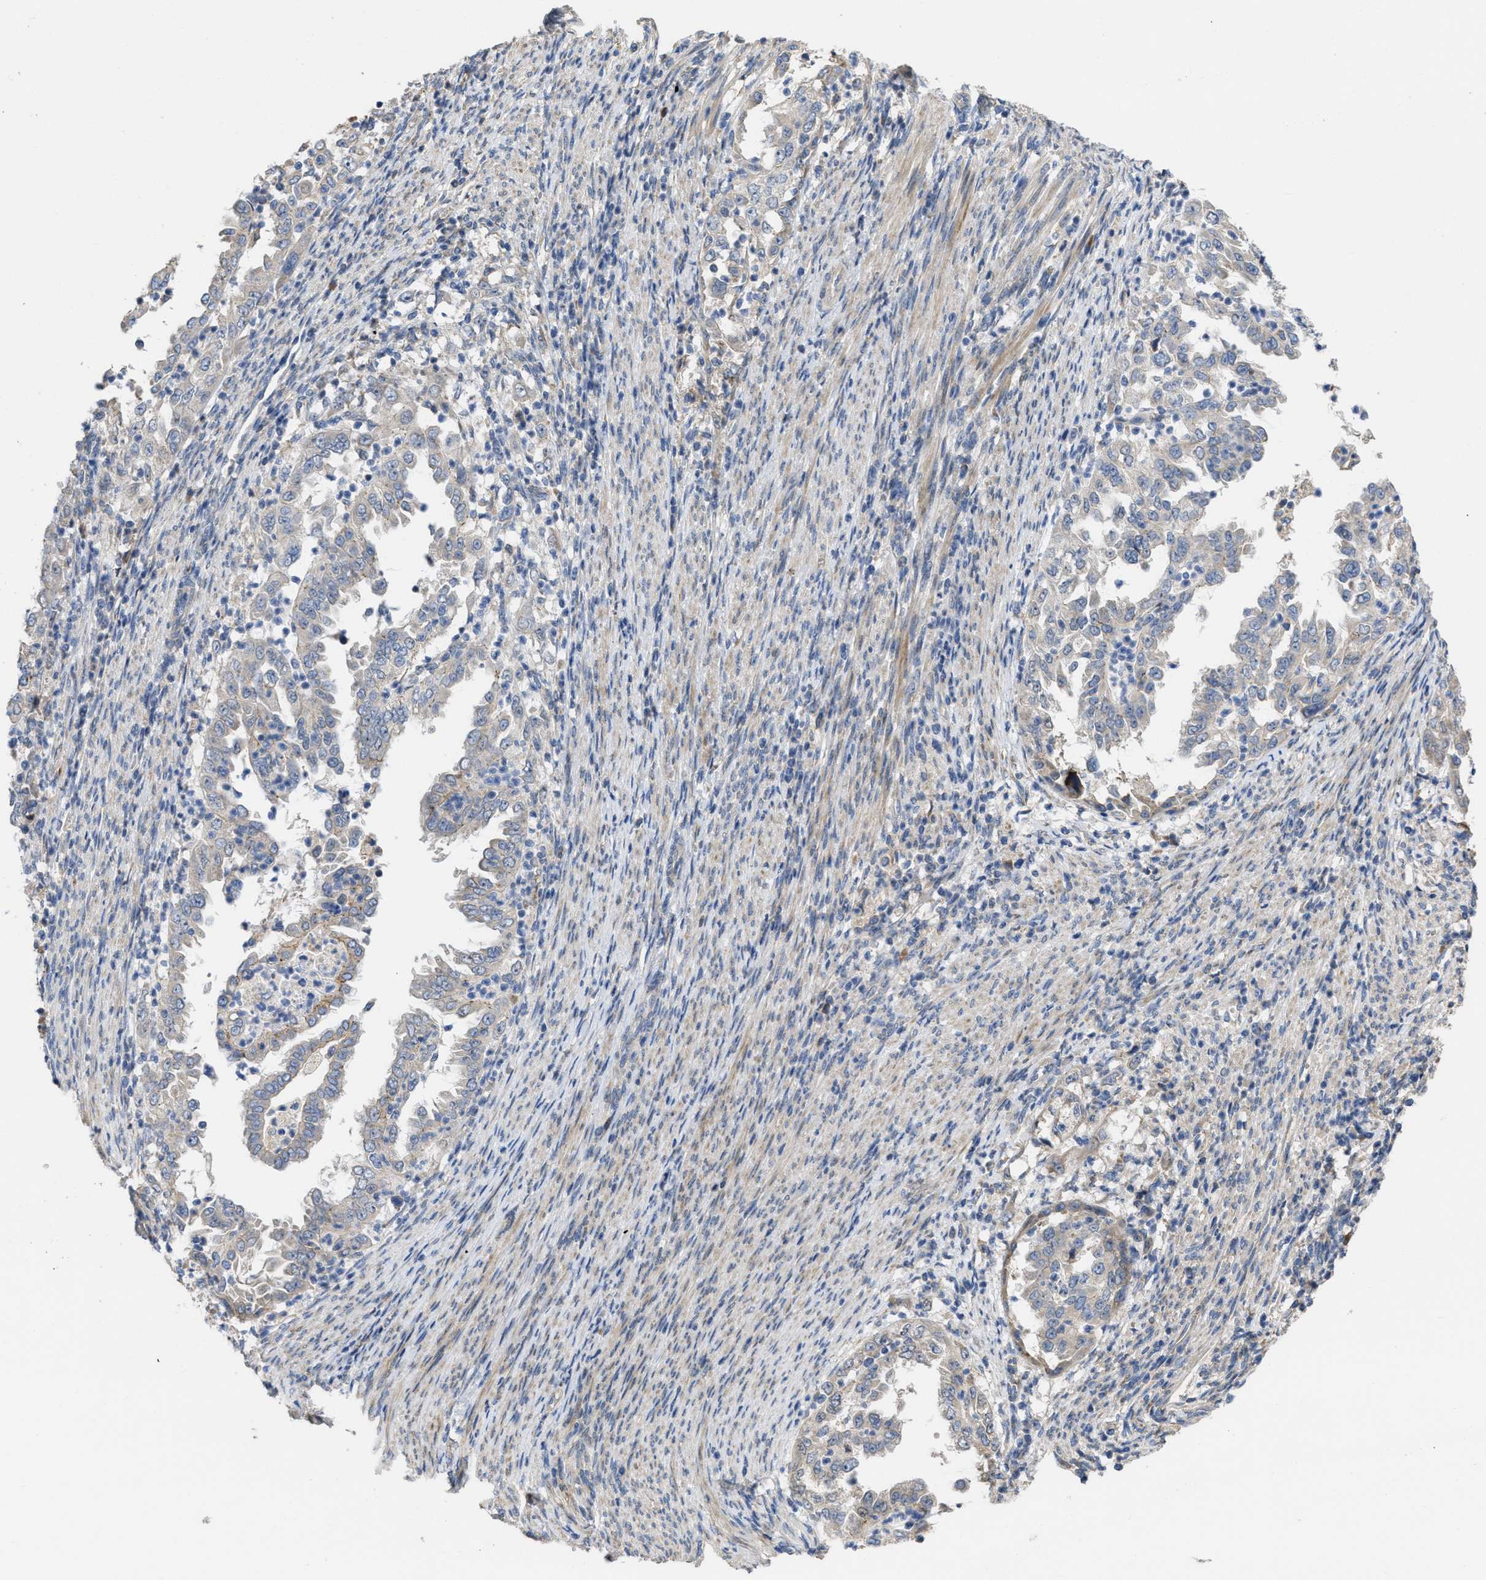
{"staining": {"intensity": "weak", "quantity": "<25%", "location": "cytoplasmic/membranous"}, "tissue": "endometrial cancer", "cell_type": "Tumor cells", "image_type": "cancer", "snomed": [{"axis": "morphology", "description": "Adenocarcinoma, NOS"}, {"axis": "topography", "description": "Endometrium"}], "caption": "High power microscopy histopathology image of an IHC image of endometrial cancer (adenocarcinoma), revealing no significant staining in tumor cells.", "gene": "CDPF1", "patient": {"sex": "female", "age": 85}}